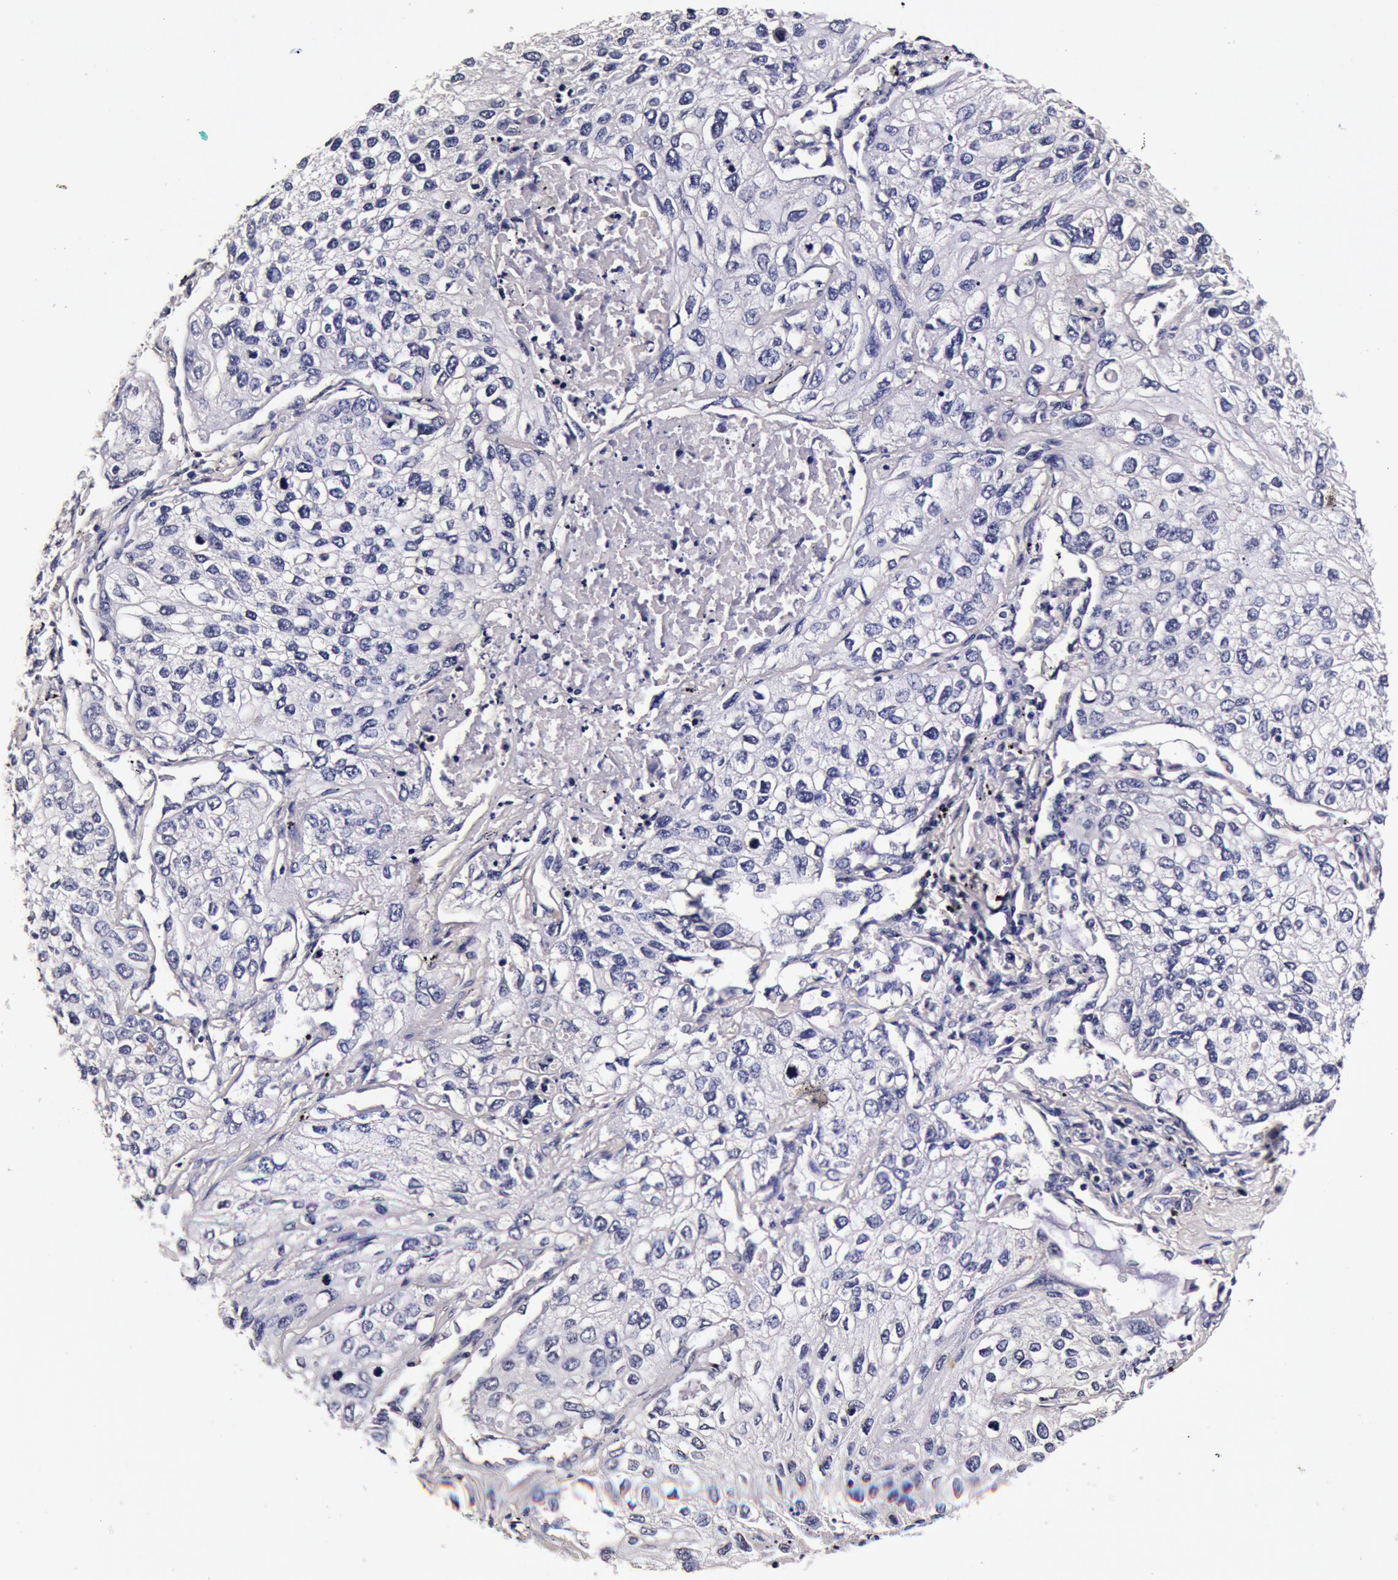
{"staining": {"intensity": "negative", "quantity": "none", "location": "none"}, "tissue": "lung cancer", "cell_type": "Tumor cells", "image_type": "cancer", "snomed": [{"axis": "morphology", "description": "Squamous cell carcinoma, NOS"}, {"axis": "topography", "description": "Lung"}], "caption": "The immunohistochemistry (IHC) image has no significant expression in tumor cells of lung cancer (squamous cell carcinoma) tissue.", "gene": "CCDC22", "patient": {"sex": "male", "age": 75}}